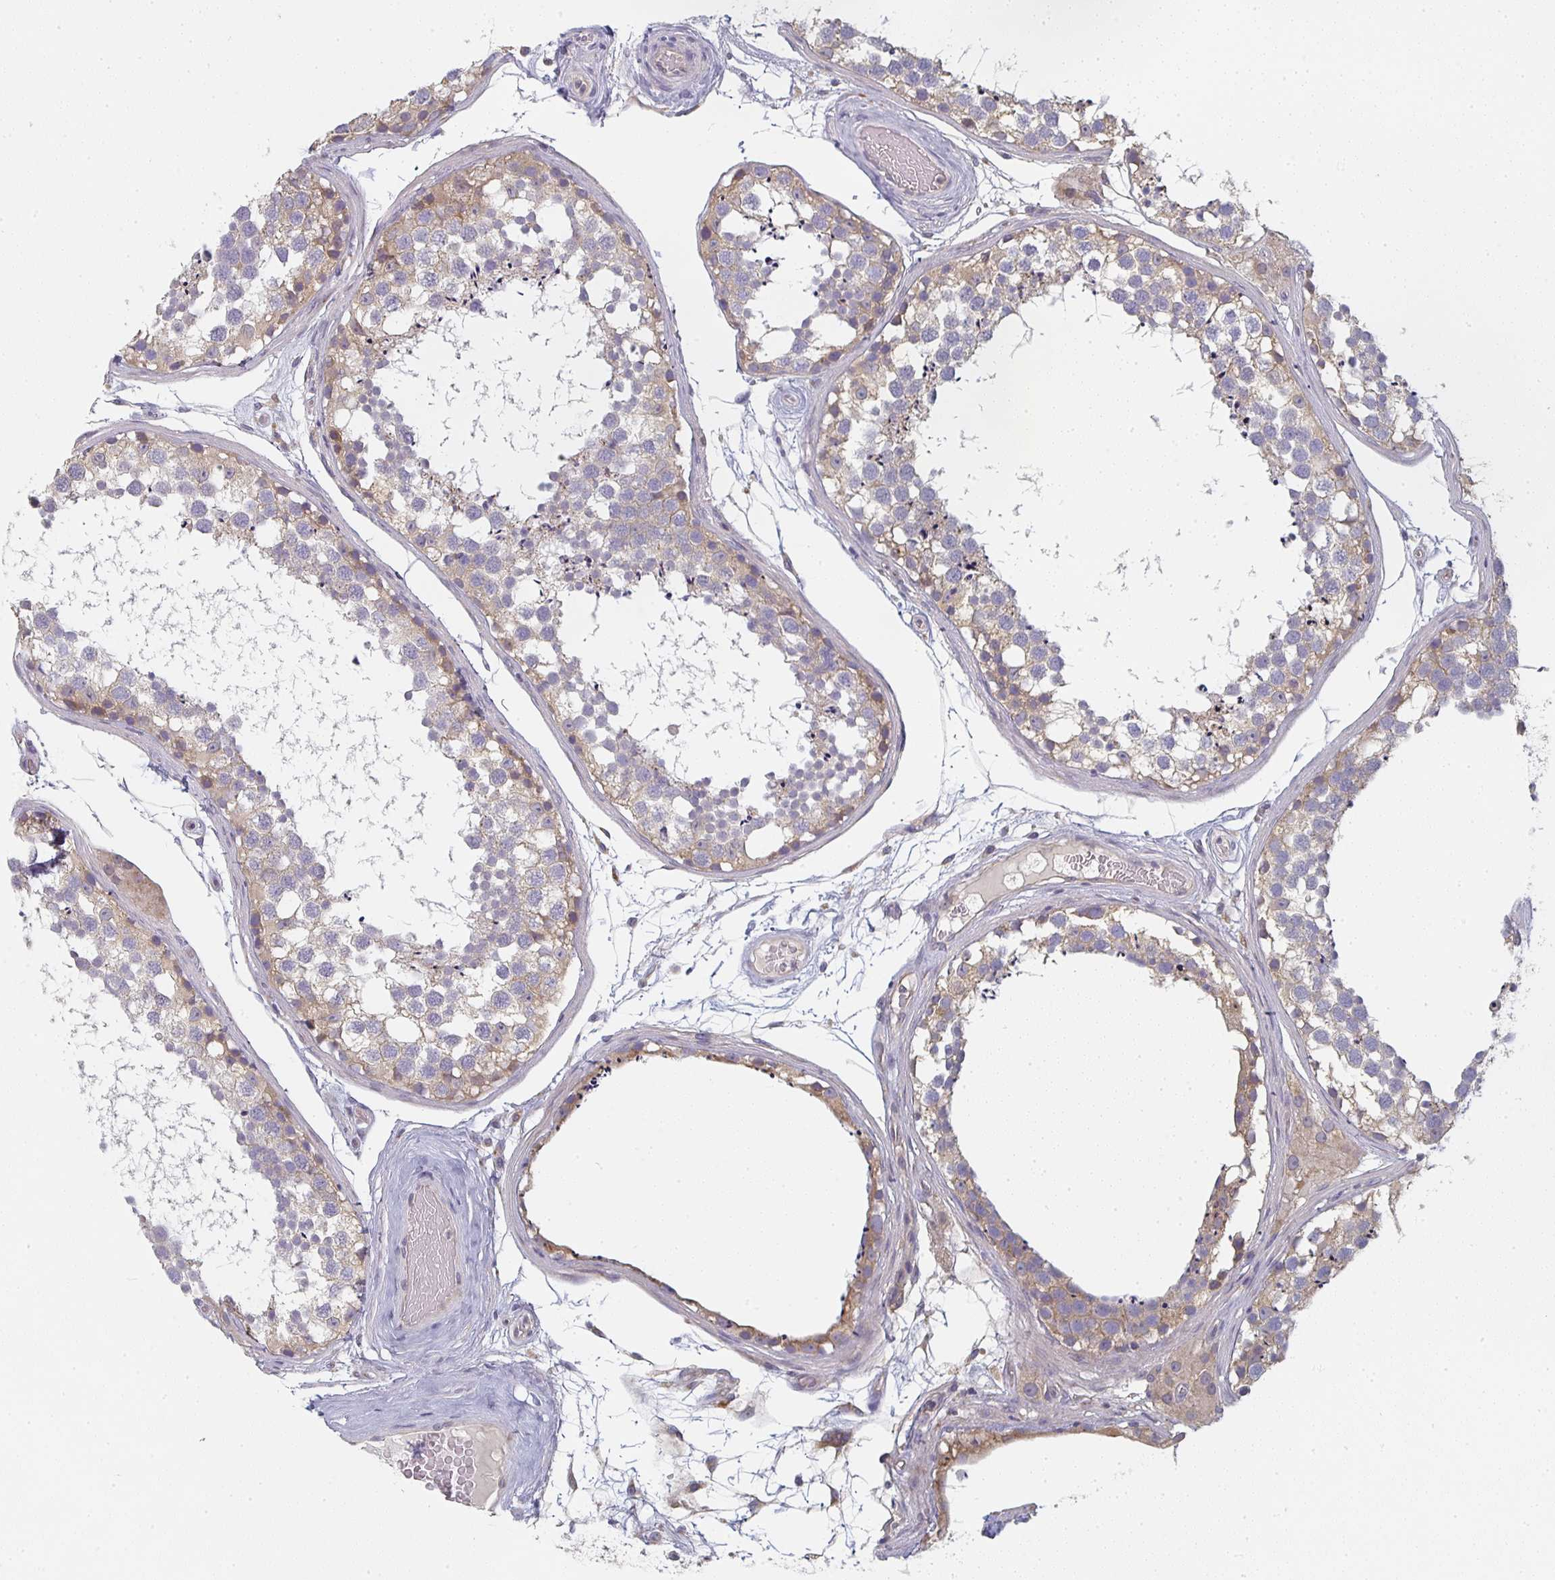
{"staining": {"intensity": "weak", "quantity": "25%-75%", "location": "cytoplasmic/membranous"}, "tissue": "testis", "cell_type": "Cells in seminiferous ducts", "image_type": "normal", "snomed": [{"axis": "morphology", "description": "Normal tissue, NOS"}, {"axis": "morphology", "description": "Seminoma, NOS"}, {"axis": "topography", "description": "Testis"}], "caption": "This is a histology image of immunohistochemistry (IHC) staining of benign testis, which shows weak expression in the cytoplasmic/membranous of cells in seminiferous ducts.", "gene": "CTHRC1", "patient": {"sex": "male", "age": 65}}